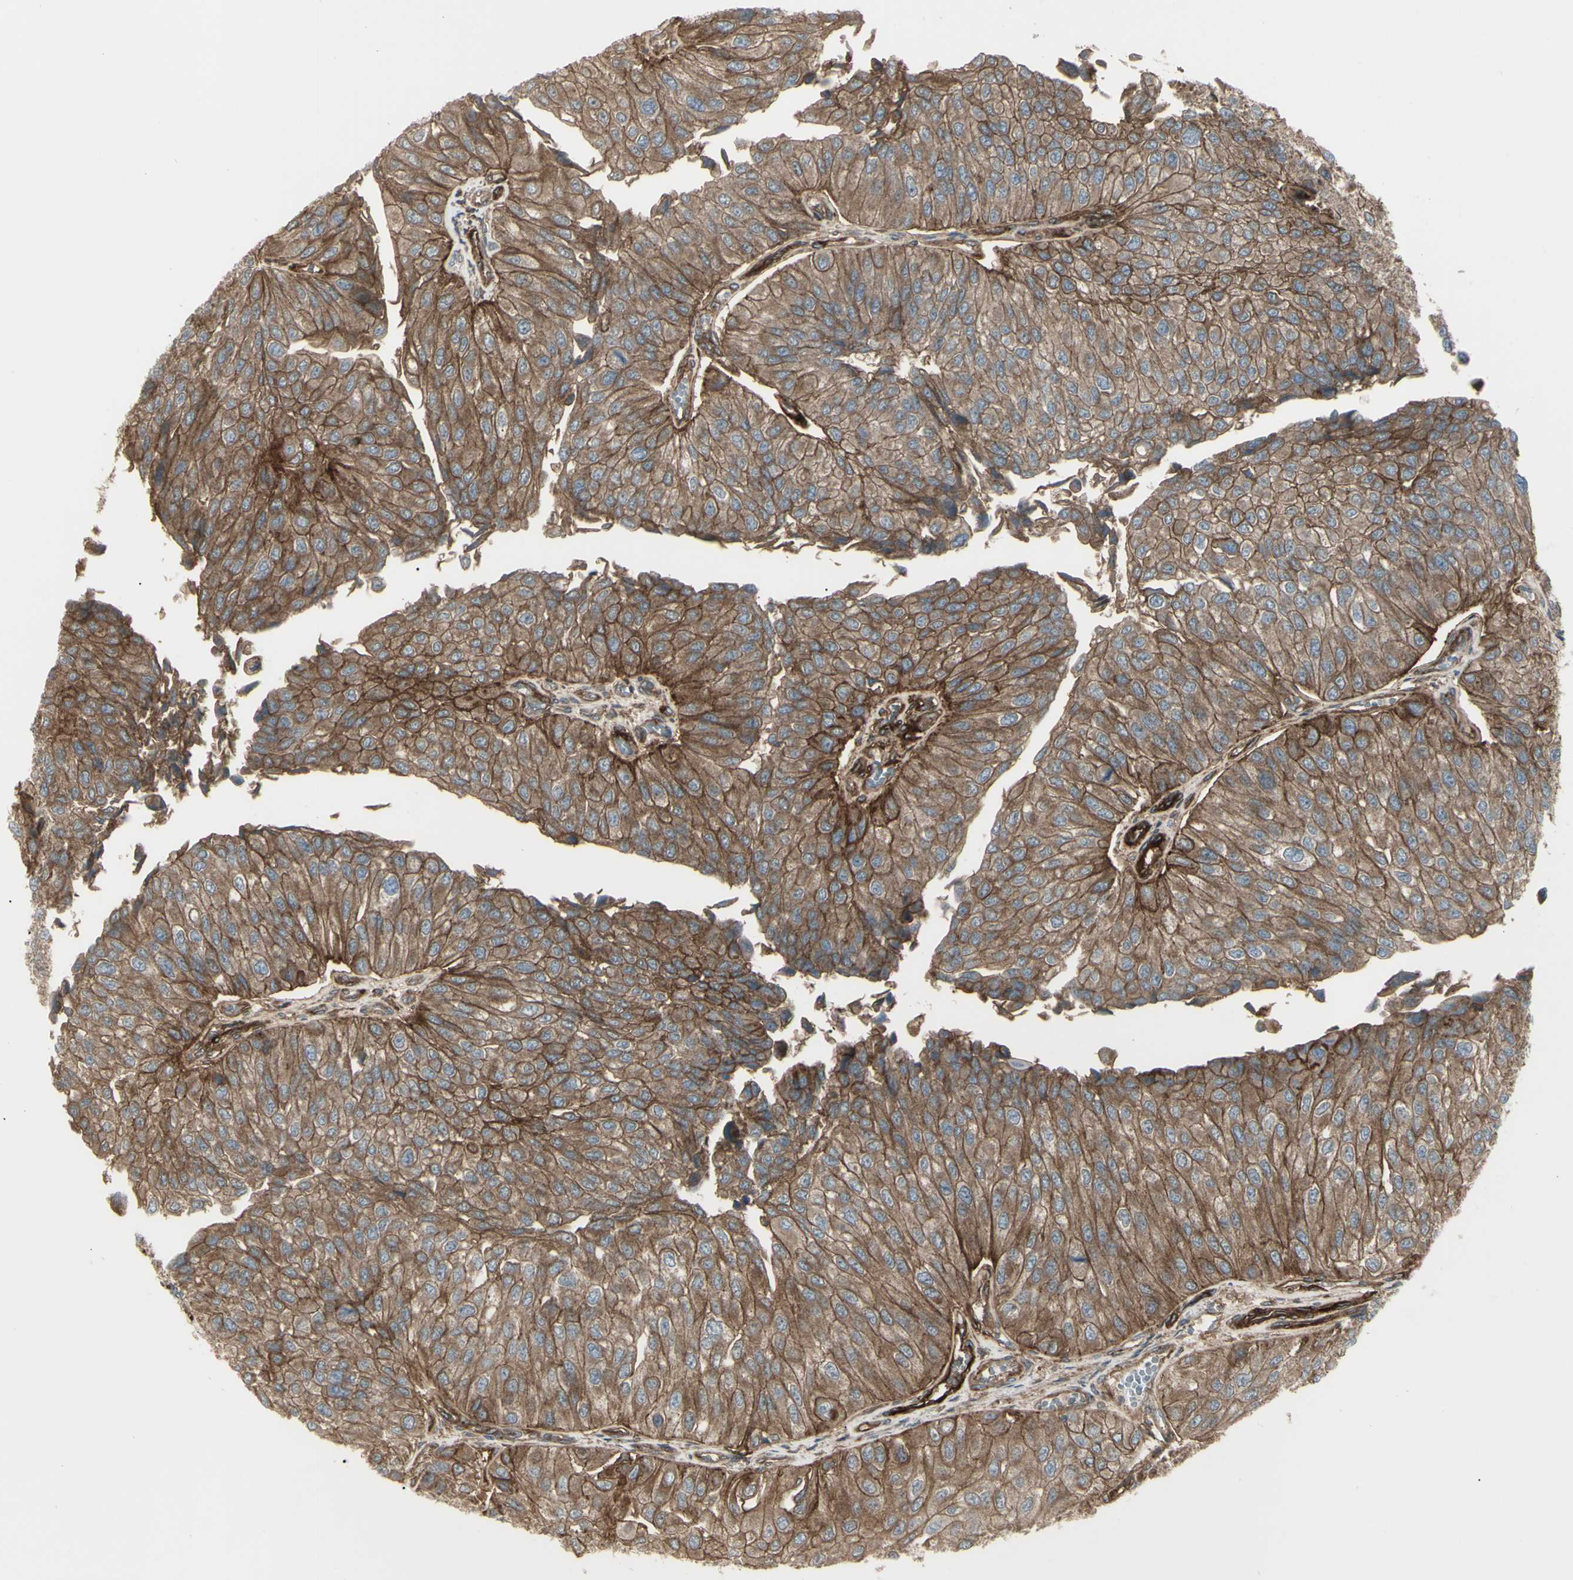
{"staining": {"intensity": "moderate", "quantity": ">75%", "location": "cytoplasmic/membranous"}, "tissue": "urothelial cancer", "cell_type": "Tumor cells", "image_type": "cancer", "snomed": [{"axis": "morphology", "description": "Urothelial carcinoma, High grade"}, {"axis": "topography", "description": "Kidney"}, {"axis": "topography", "description": "Urinary bladder"}], "caption": "Approximately >75% of tumor cells in urothelial carcinoma (high-grade) reveal moderate cytoplasmic/membranous protein positivity as visualized by brown immunohistochemical staining.", "gene": "CD276", "patient": {"sex": "male", "age": 77}}